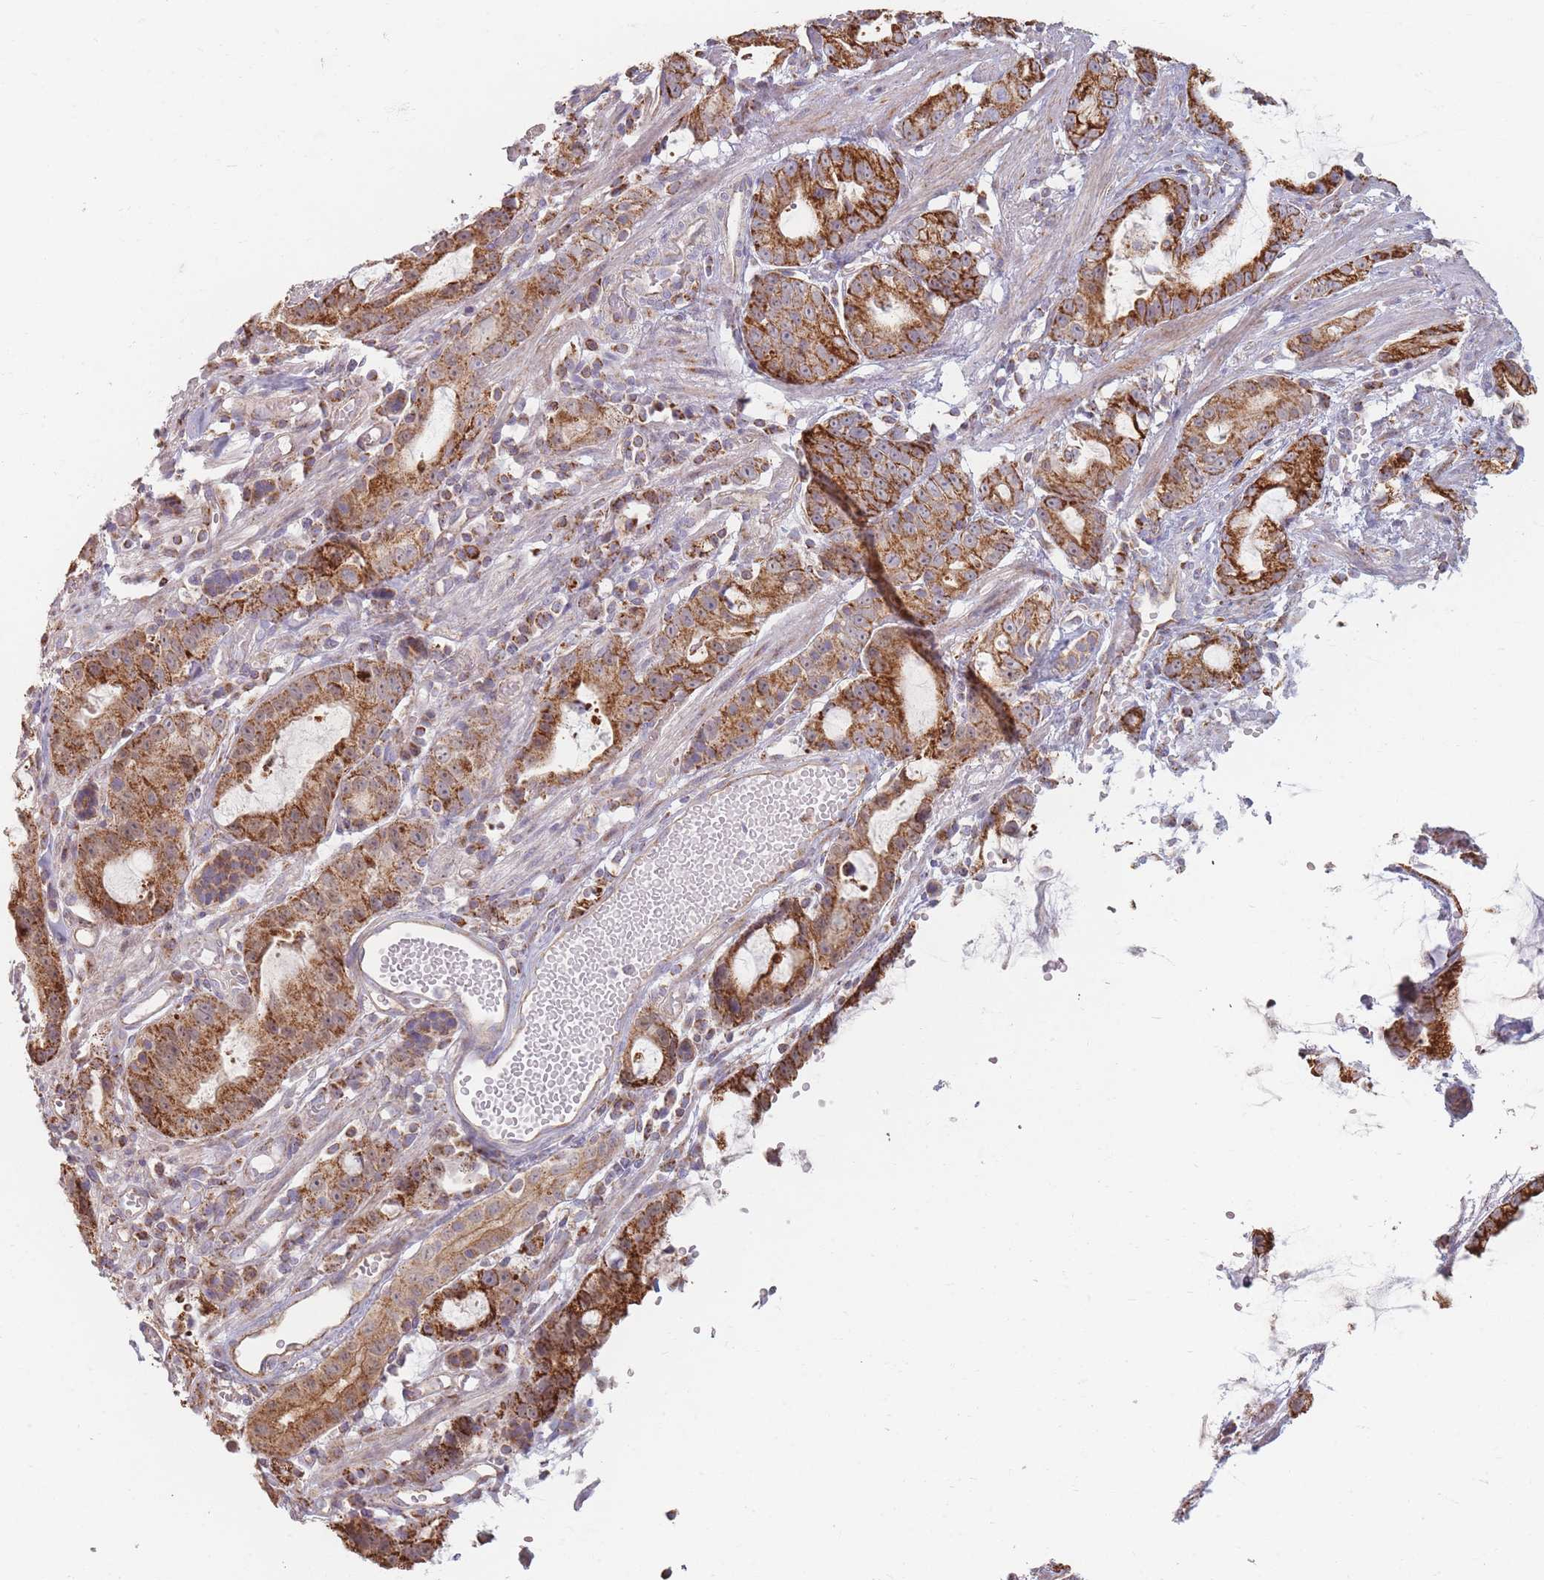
{"staining": {"intensity": "strong", "quantity": ">75%", "location": "cytoplasmic/membranous"}, "tissue": "stomach cancer", "cell_type": "Tumor cells", "image_type": "cancer", "snomed": [{"axis": "morphology", "description": "Adenocarcinoma, NOS"}, {"axis": "topography", "description": "Stomach"}], "caption": "Brown immunohistochemical staining in stomach cancer (adenocarcinoma) reveals strong cytoplasmic/membranous staining in about >75% of tumor cells.", "gene": "ESRP2", "patient": {"sex": "male", "age": 55}}